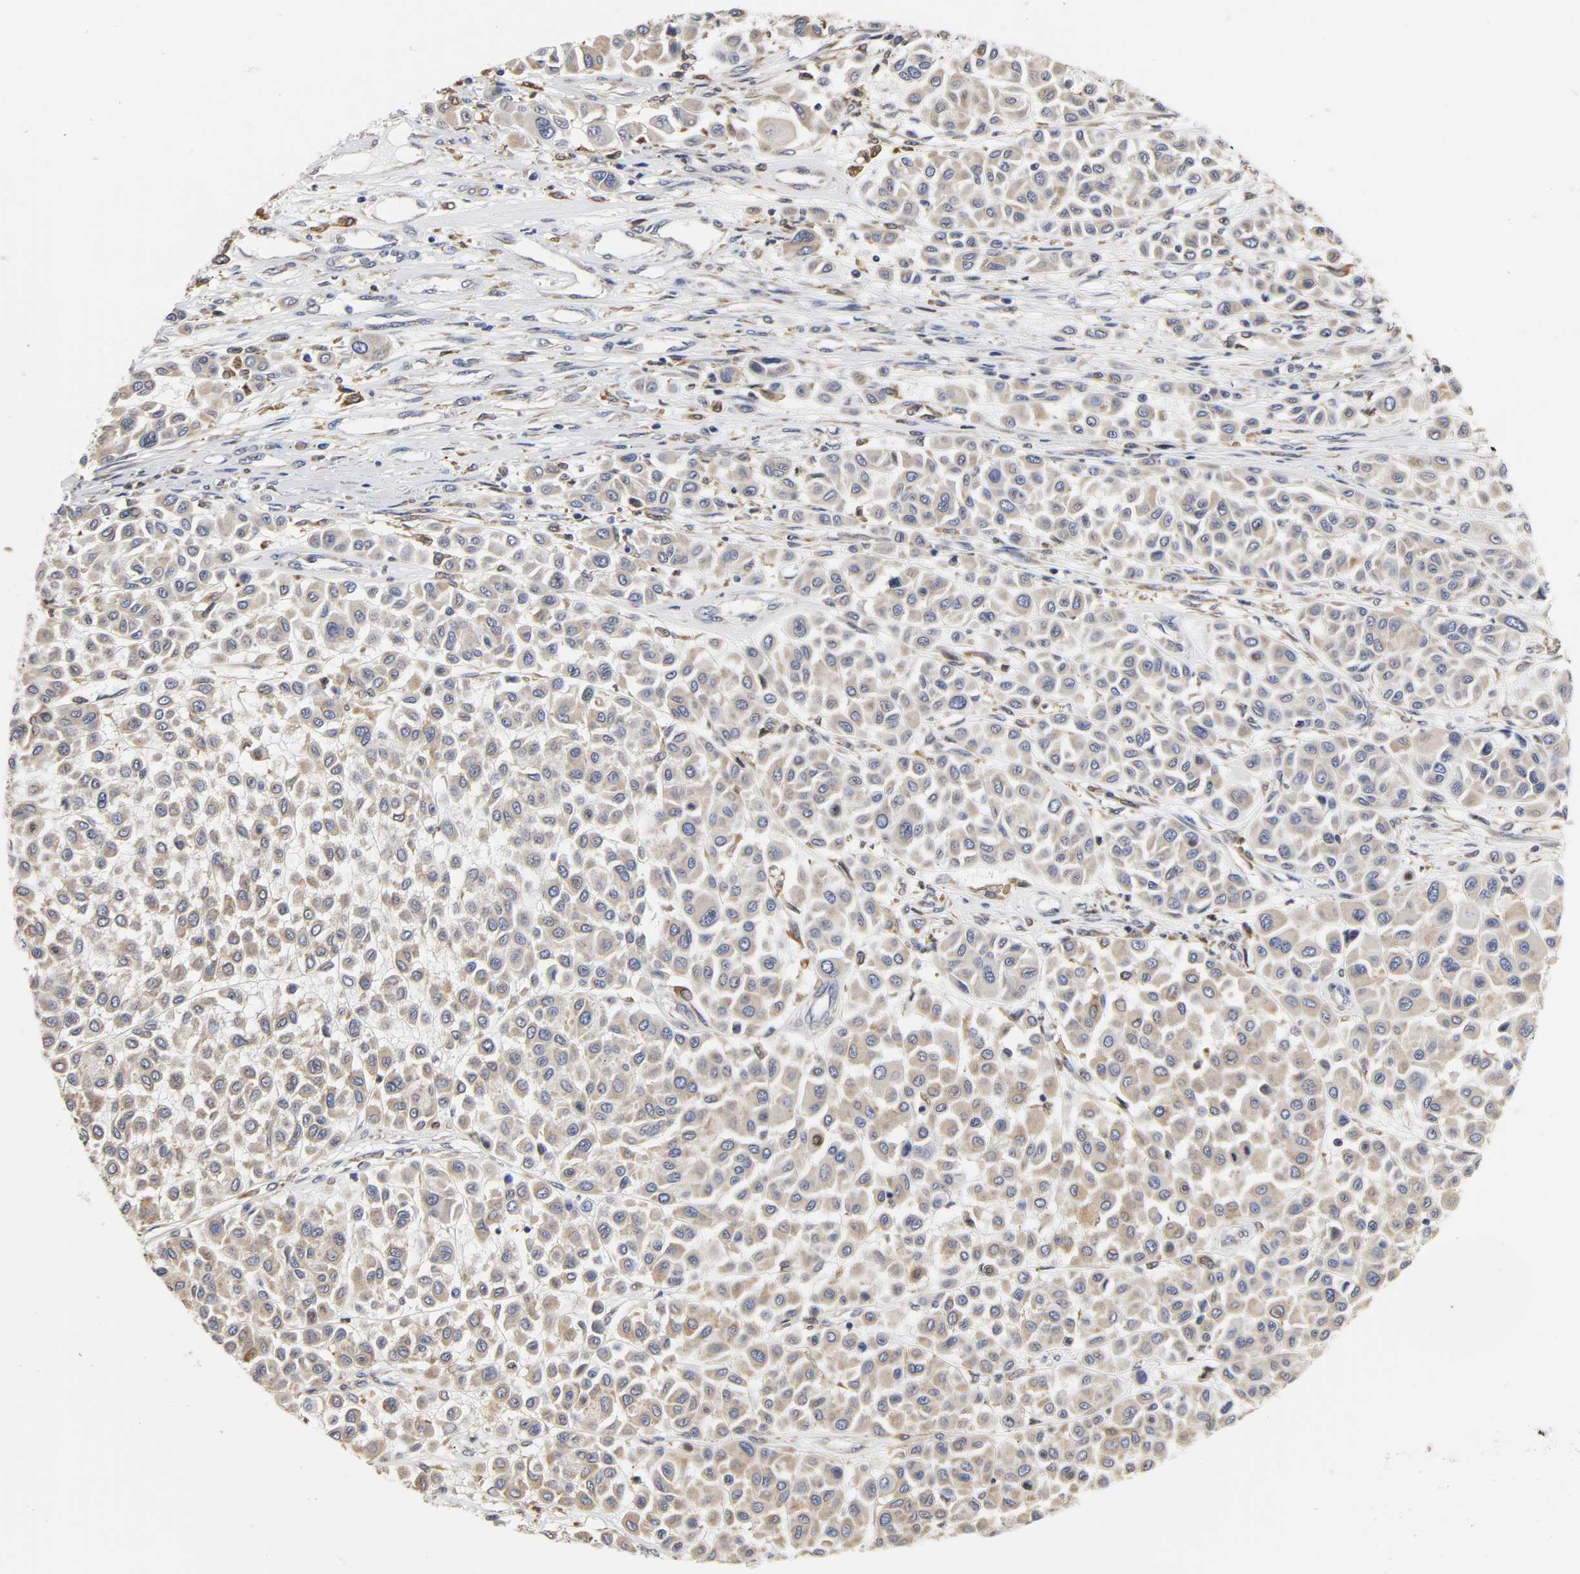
{"staining": {"intensity": "weak", "quantity": ">75%", "location": "cytoplasmic/membranous"}, "tissue": "melanoma", "cell_type": "Tumor cells", "image_type": "cancer", "snomed": [{"axis": "morphology", "description": "Malignant melanoma, Metastatic site"}, {"axis": "topography", "description": "Soft tissue"}], "caption": "IHC photomicrograph of human melanoma stained for a protein (brown), which exhibits low levels of weak cytoplasmic/membranous positivity in about >75% of tumor cells.", "gene": "HCK", "patient": {"sex": "male", "age": 41}}